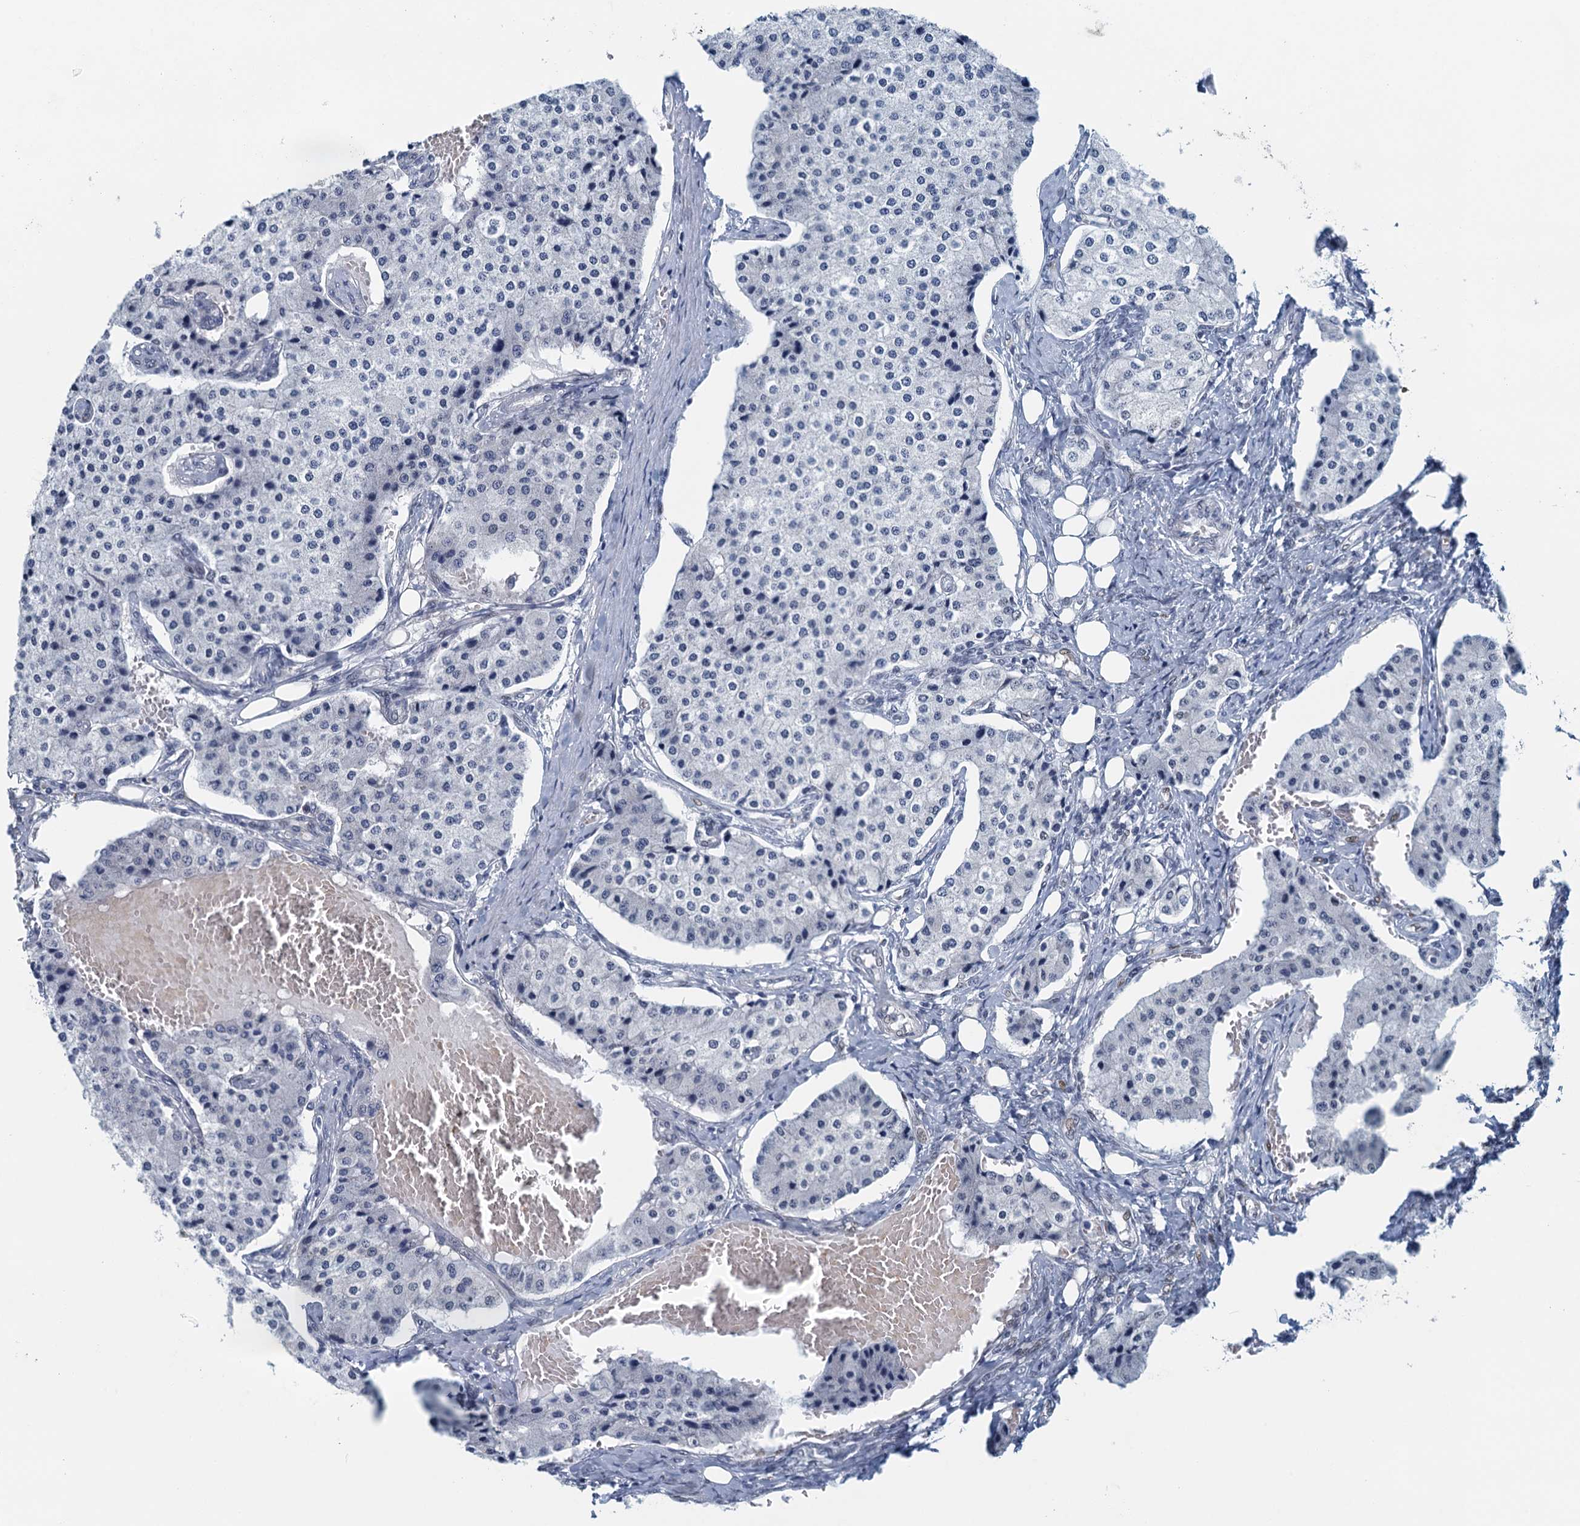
{"staining": {"intensity": "negative", "quantity": "none", "location": "none"}, "tissue": "carcinoid", "cell_type": "Tumor cells", "image_type": "cancer", "snomed": [{"axis": "morphology", "description": "Carcinoid, malignant, NOS"}, {"axis": "topography", "description": "Colon"}], "caption": "Carcinoid stained for a protein using immunohistochemistry exhibits no staining tumor cells.", "gene": "TTLL9", "patient": {"sex": "female", "age": 52}}